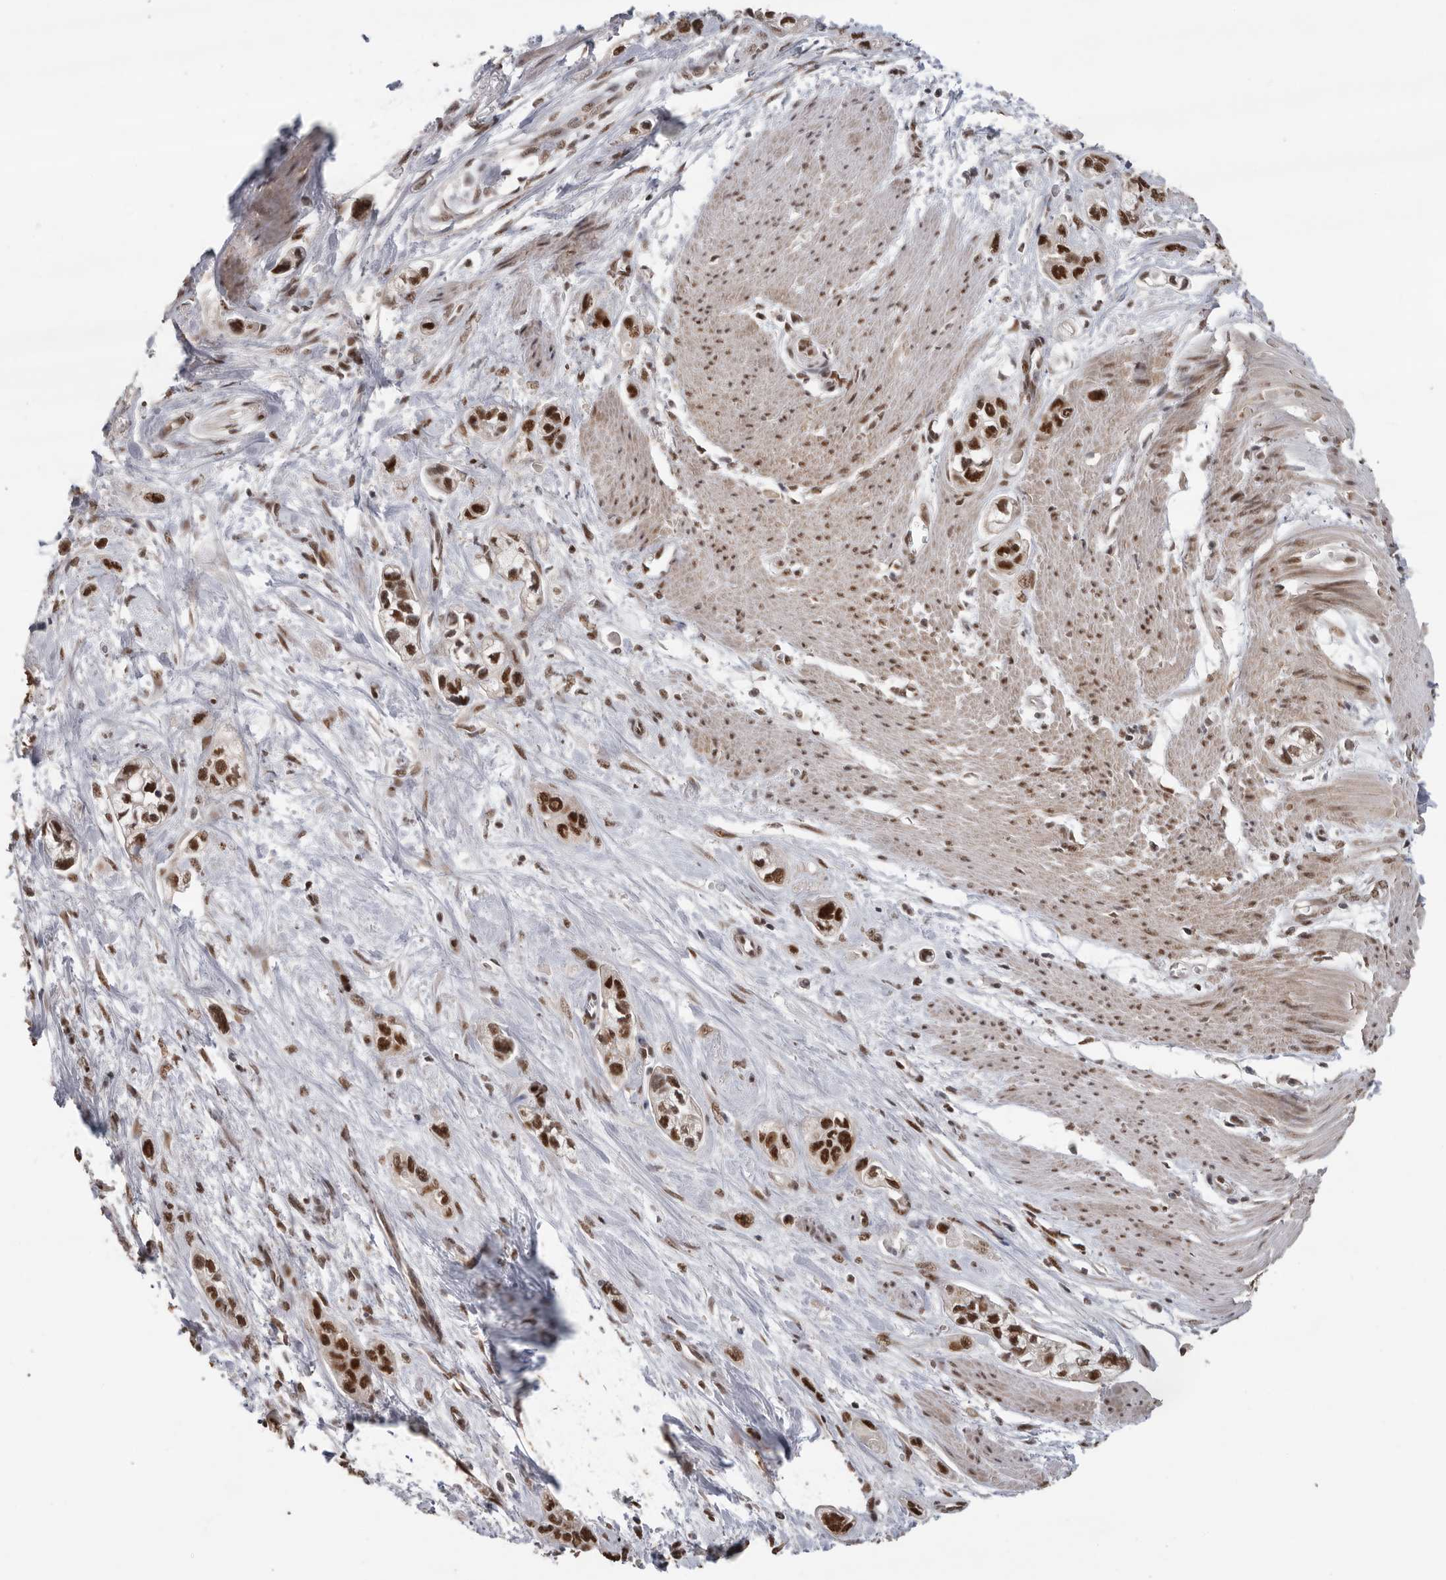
{"staining": {"intensity": "strong", "quantity": ">75%", "location": "nuclear"}, "tissue": "pancreatic cancer", "cell_type": "Tumor cells", "image_type": "cancer", "snomed": [{"axis": "morphology", "description": "Adenocarcinoma, NOS"}, {"axis": "topography", "description": "Pancreas"}], "caption": "High-power microscopy captured an IHC photomicrograph of adenocarcinoma (pancreatic), revealing strong nuclear expression in about >75% of tumor cells.", "gene": "PPP1R10", "patient": {"sex": "male", "age": 74}}